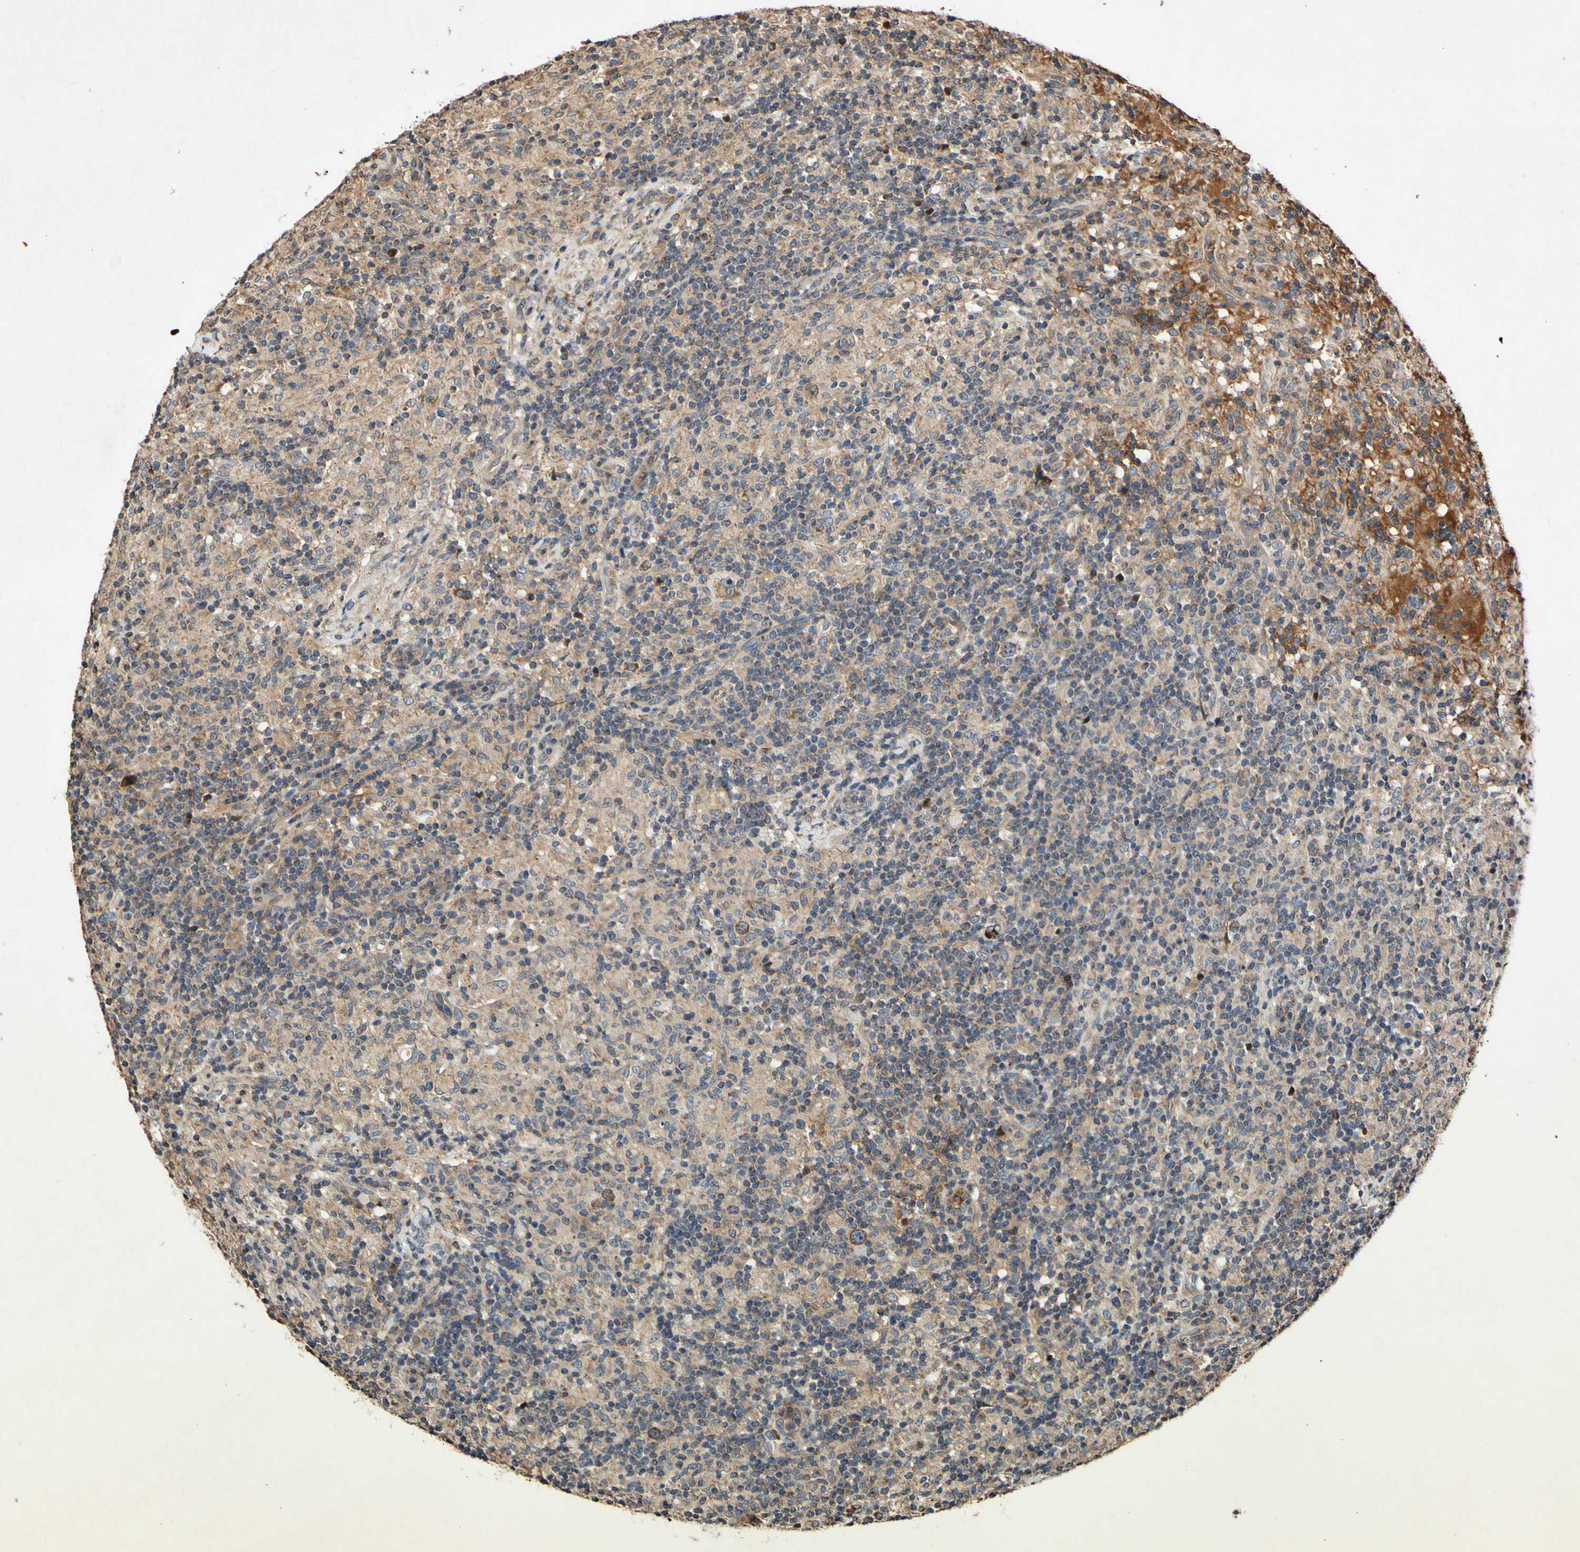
{"staining": {"intensity": "strong", "quantity": ">75%", "location": "cytoplasmic/membranous"}, "tissue": "lymphoma", "cell_type": "Tumor cells", "image_type": "cancer", "snomed": [{"axis": "morphology", "description": "Hodgkin's disease, NOS"}, {"axis": "topography", "description": "Lymph node"}], "caption": "The image reveals a brown stain indicating the presence of a protein in the cytoplasmic/membranous of tumor cells in lymphoma.", "gene": "PLAT", "patient": {"sex": "male", "age": 70}}